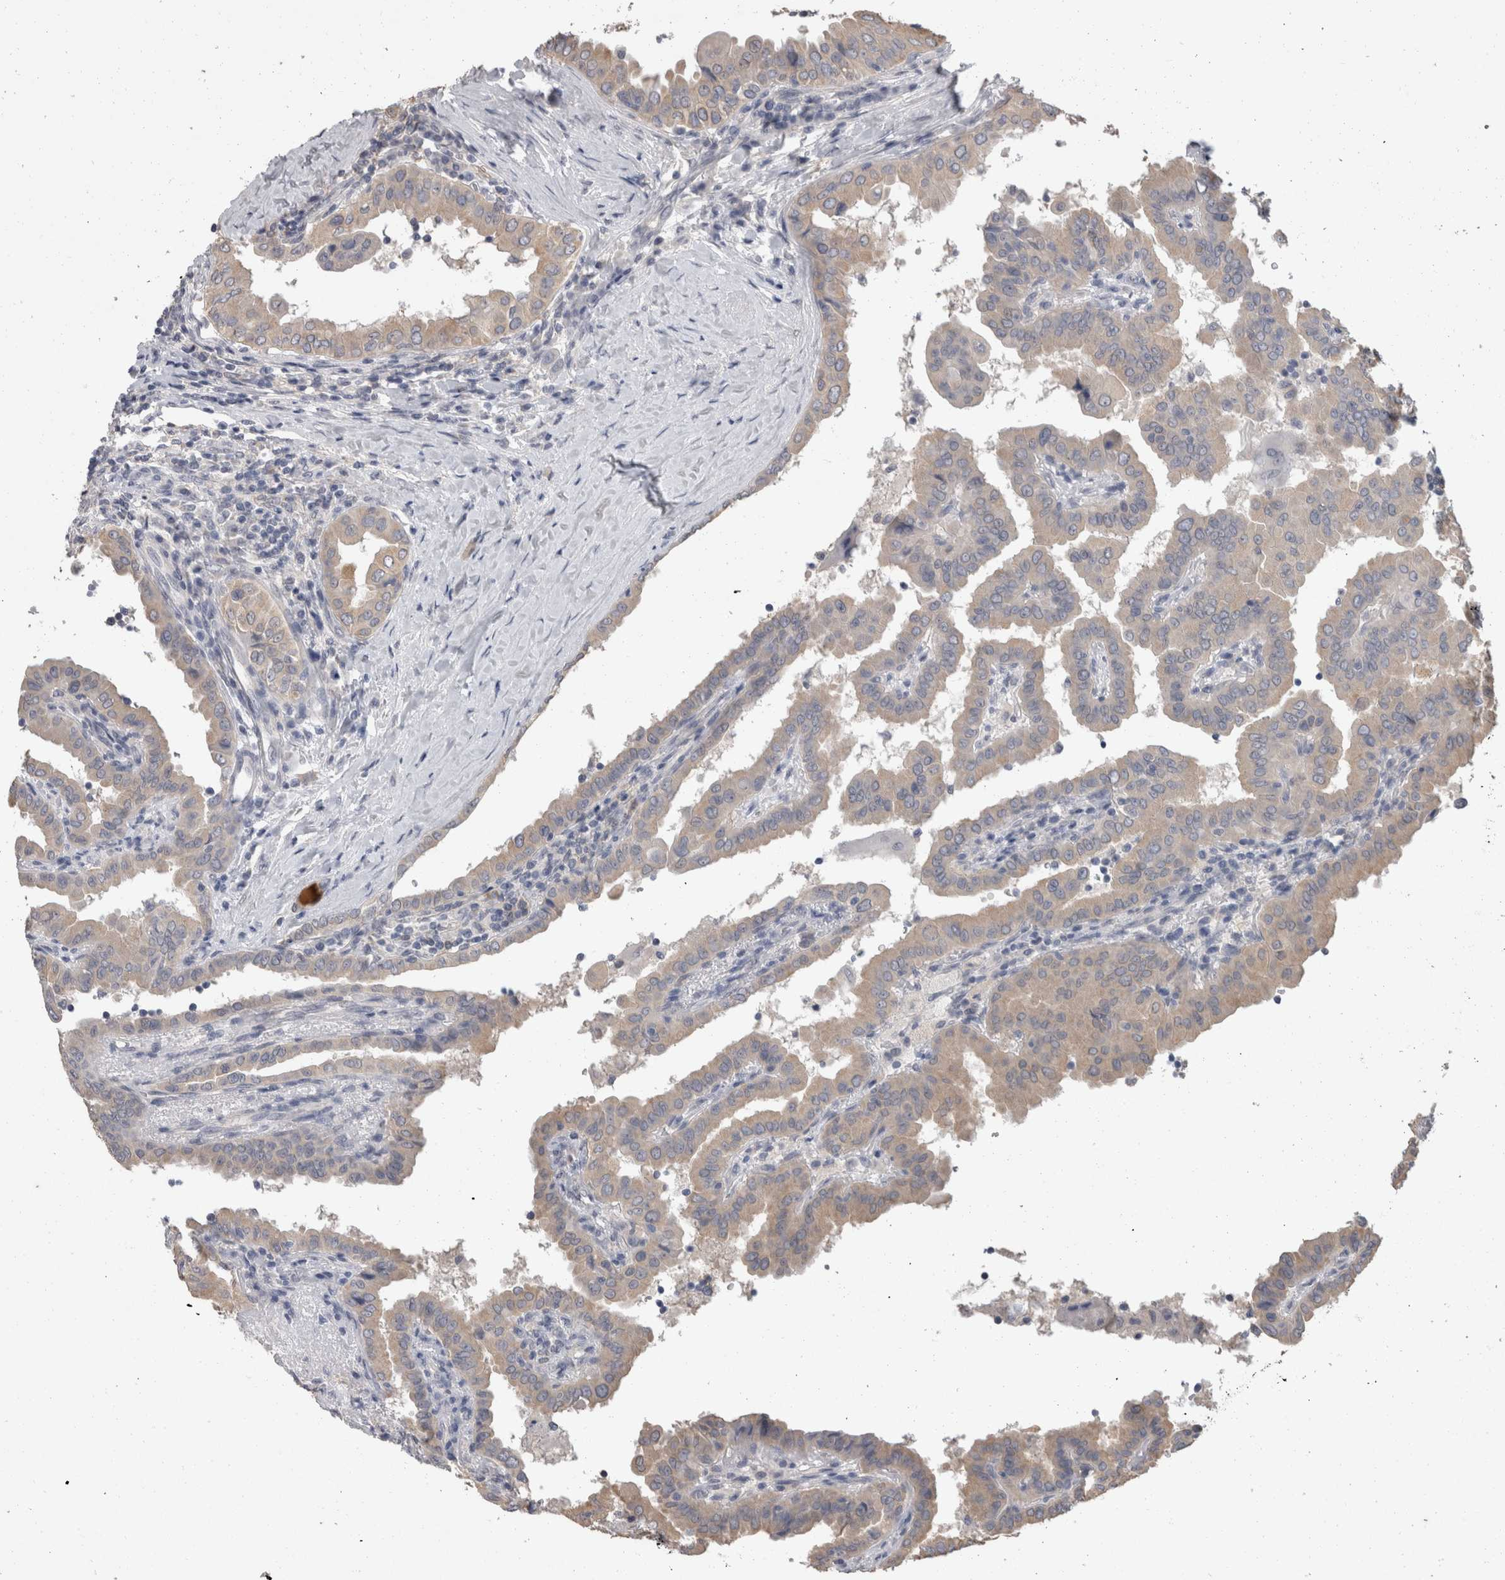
{"staining": {"intensity": "weak", "quantity": ">75%", "location": "cytoplasmic/membranous"}, "tissue": "thyroid cancer", "cell_type": "Tumor cells", "image_type": "cancer", "snomed": [{"axis": "morphology", "description": "Papillary adenocarcinoma, NOS"}, {"axis": "topography", "description": "Thyroid gland"}], "caption": "This image displays immunohistochemistry staining of thyroid papillary adenocarcinoma, with low weak cytoplasmic/membranous expression in approximately >75% of tumor cells.", "gene": "FHOD3", "patient": {"sex": "male", "age": 33}}